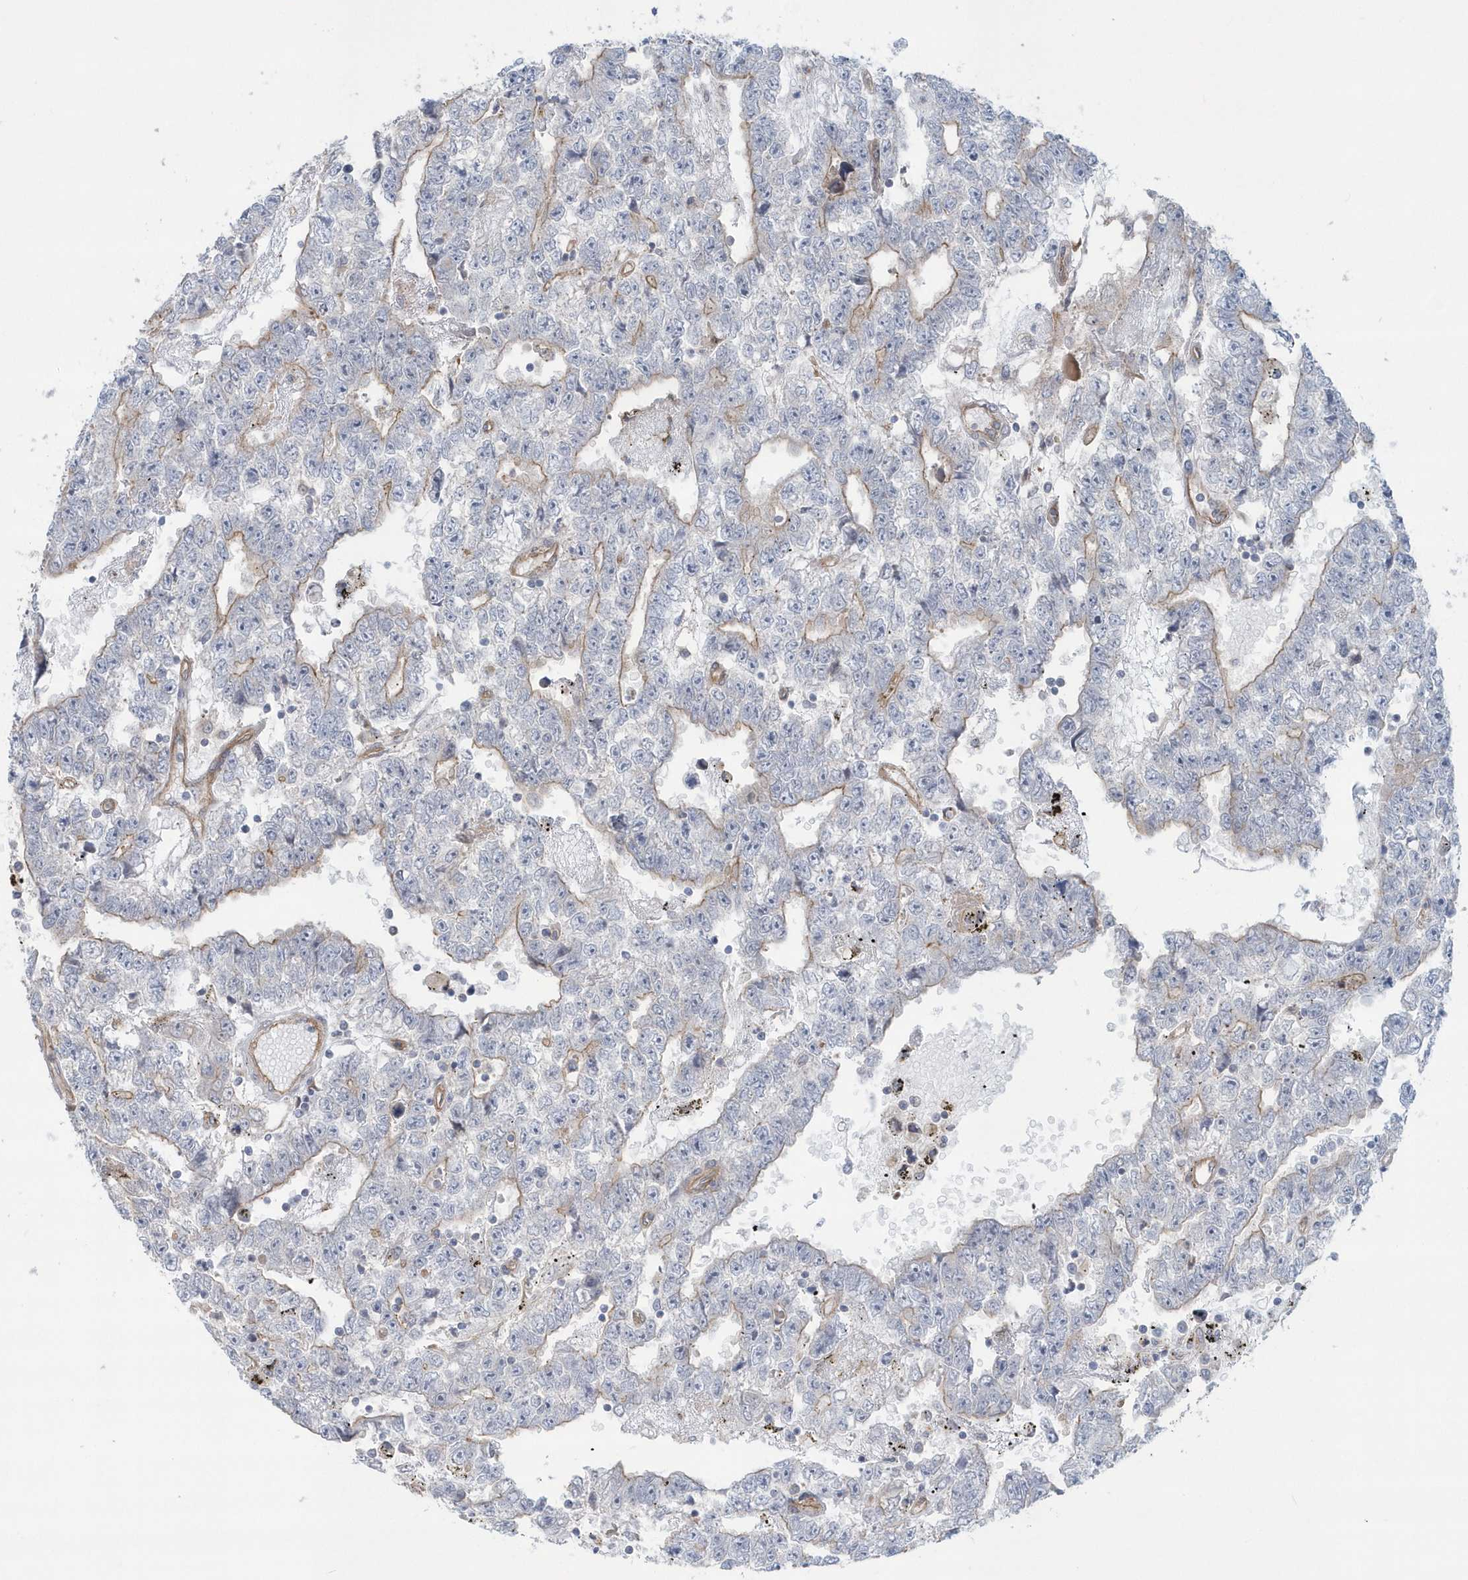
{"staining": {"intensity": "weak", "quantity": "<25%", "location": "cytoplasmic/membranous"}, "tissue": "testis cancer", "cell_type": "Tumor cells", "image_type": "cancer", "snomed": [{"axis": "morphology", "description": "Carcinoma, Embryonal, NOS"}, {"axis": "topography", "description": "Testis"}], "caption": "DAB immunohistochemical staining of human testis embryonal carcinoma reveals no significant staining in tumor cells.", "gene": "RAI14", "patient": {"sex": "male", "age": 25}}